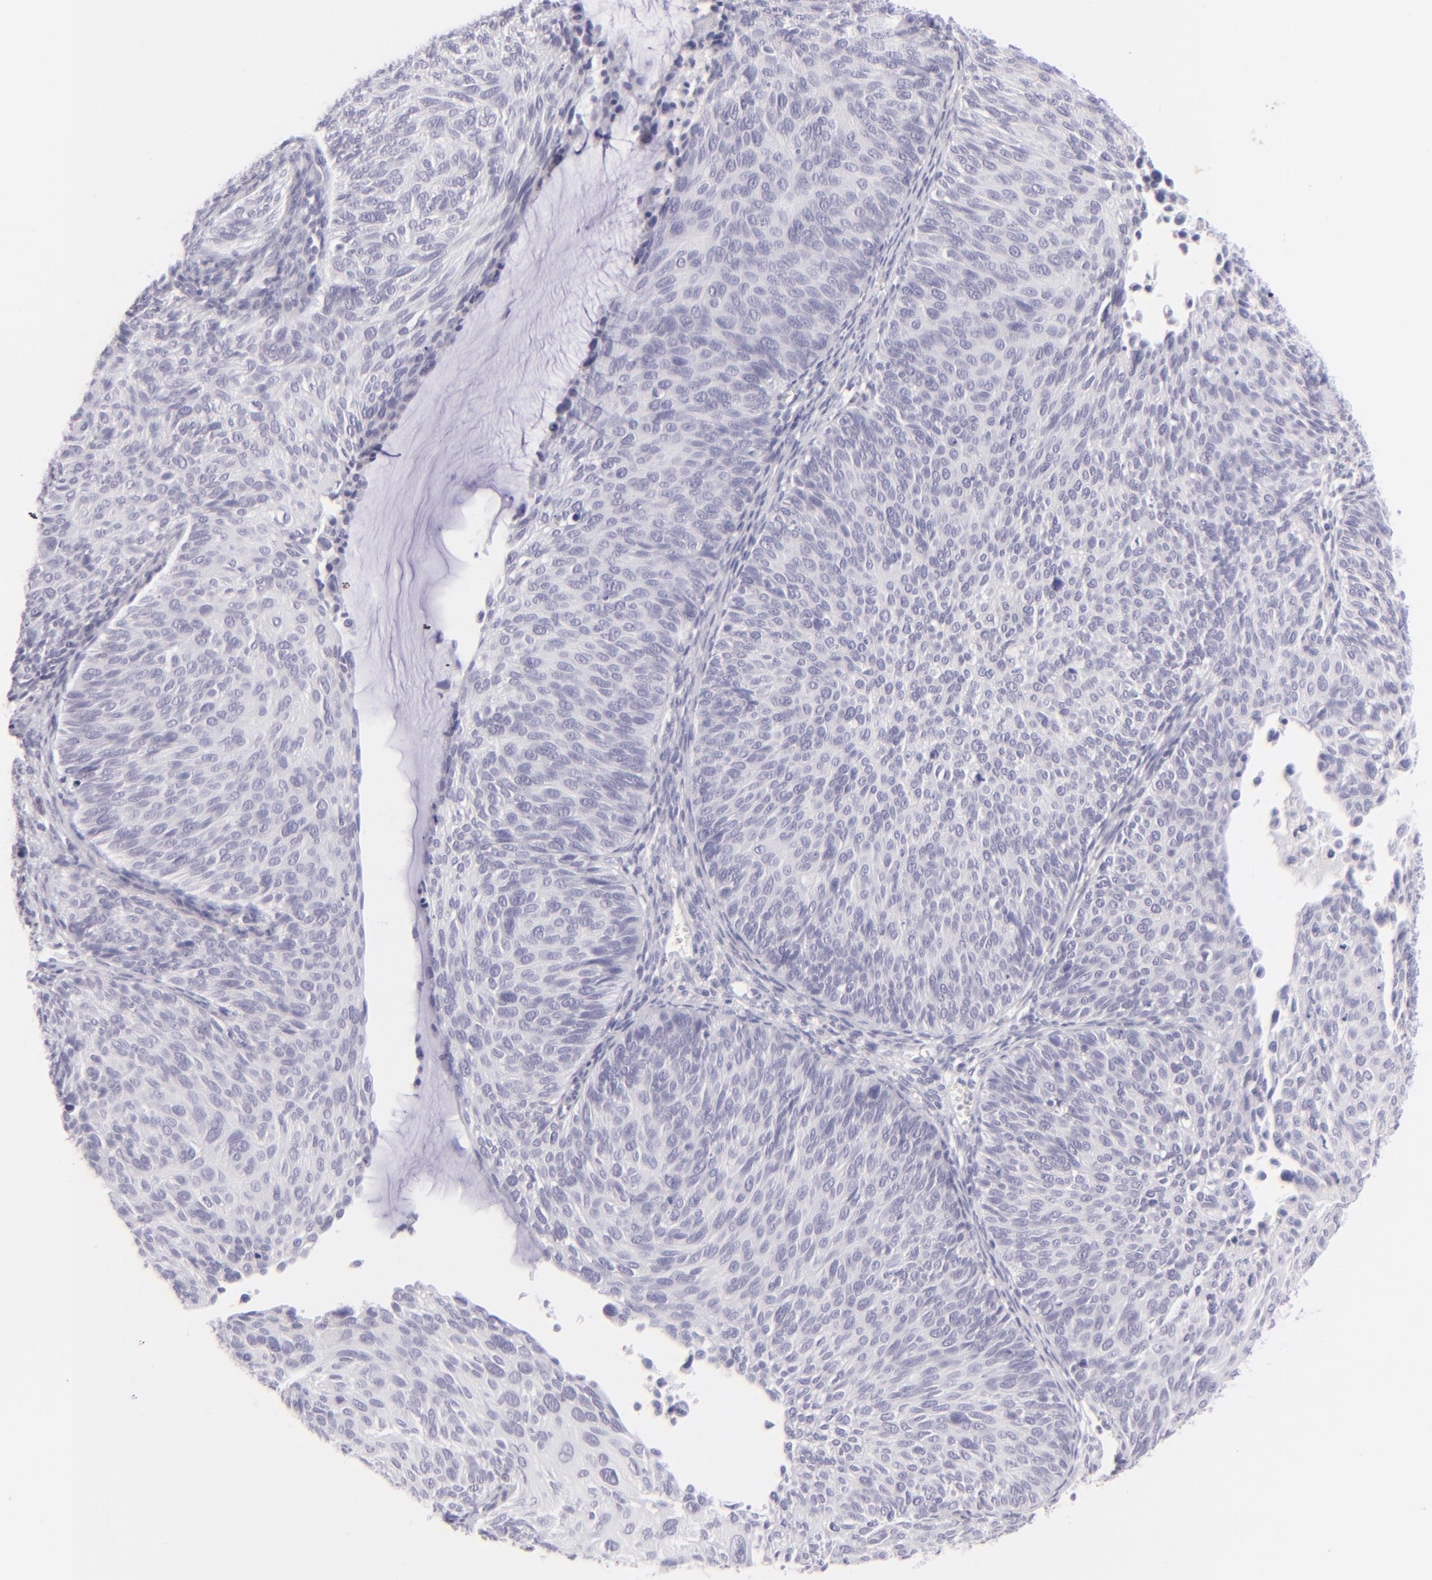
{"staining": {"intensity": "negative", "quantity": "none", "location": "none"}, "tissue": "cervical cancer", "cell_type": "Tumor cells", "image_type": "cancer", "snomed": [{"axis": "morphology", "description": "Squamous cell carcinoma, NOS"}, {"axis": "topography", "description": "Cervix"}], "caption": "High power microscopy micrograph of an IHC photomicrograph of cervical cancer, revealing no significant expression in tumor cells. (DAB (3,3'-diaminobenzidine) immunohistochemistry (IHC), high magnification).", "gene": "FCER2", "patient": {"sex": "female", "age": 36}}